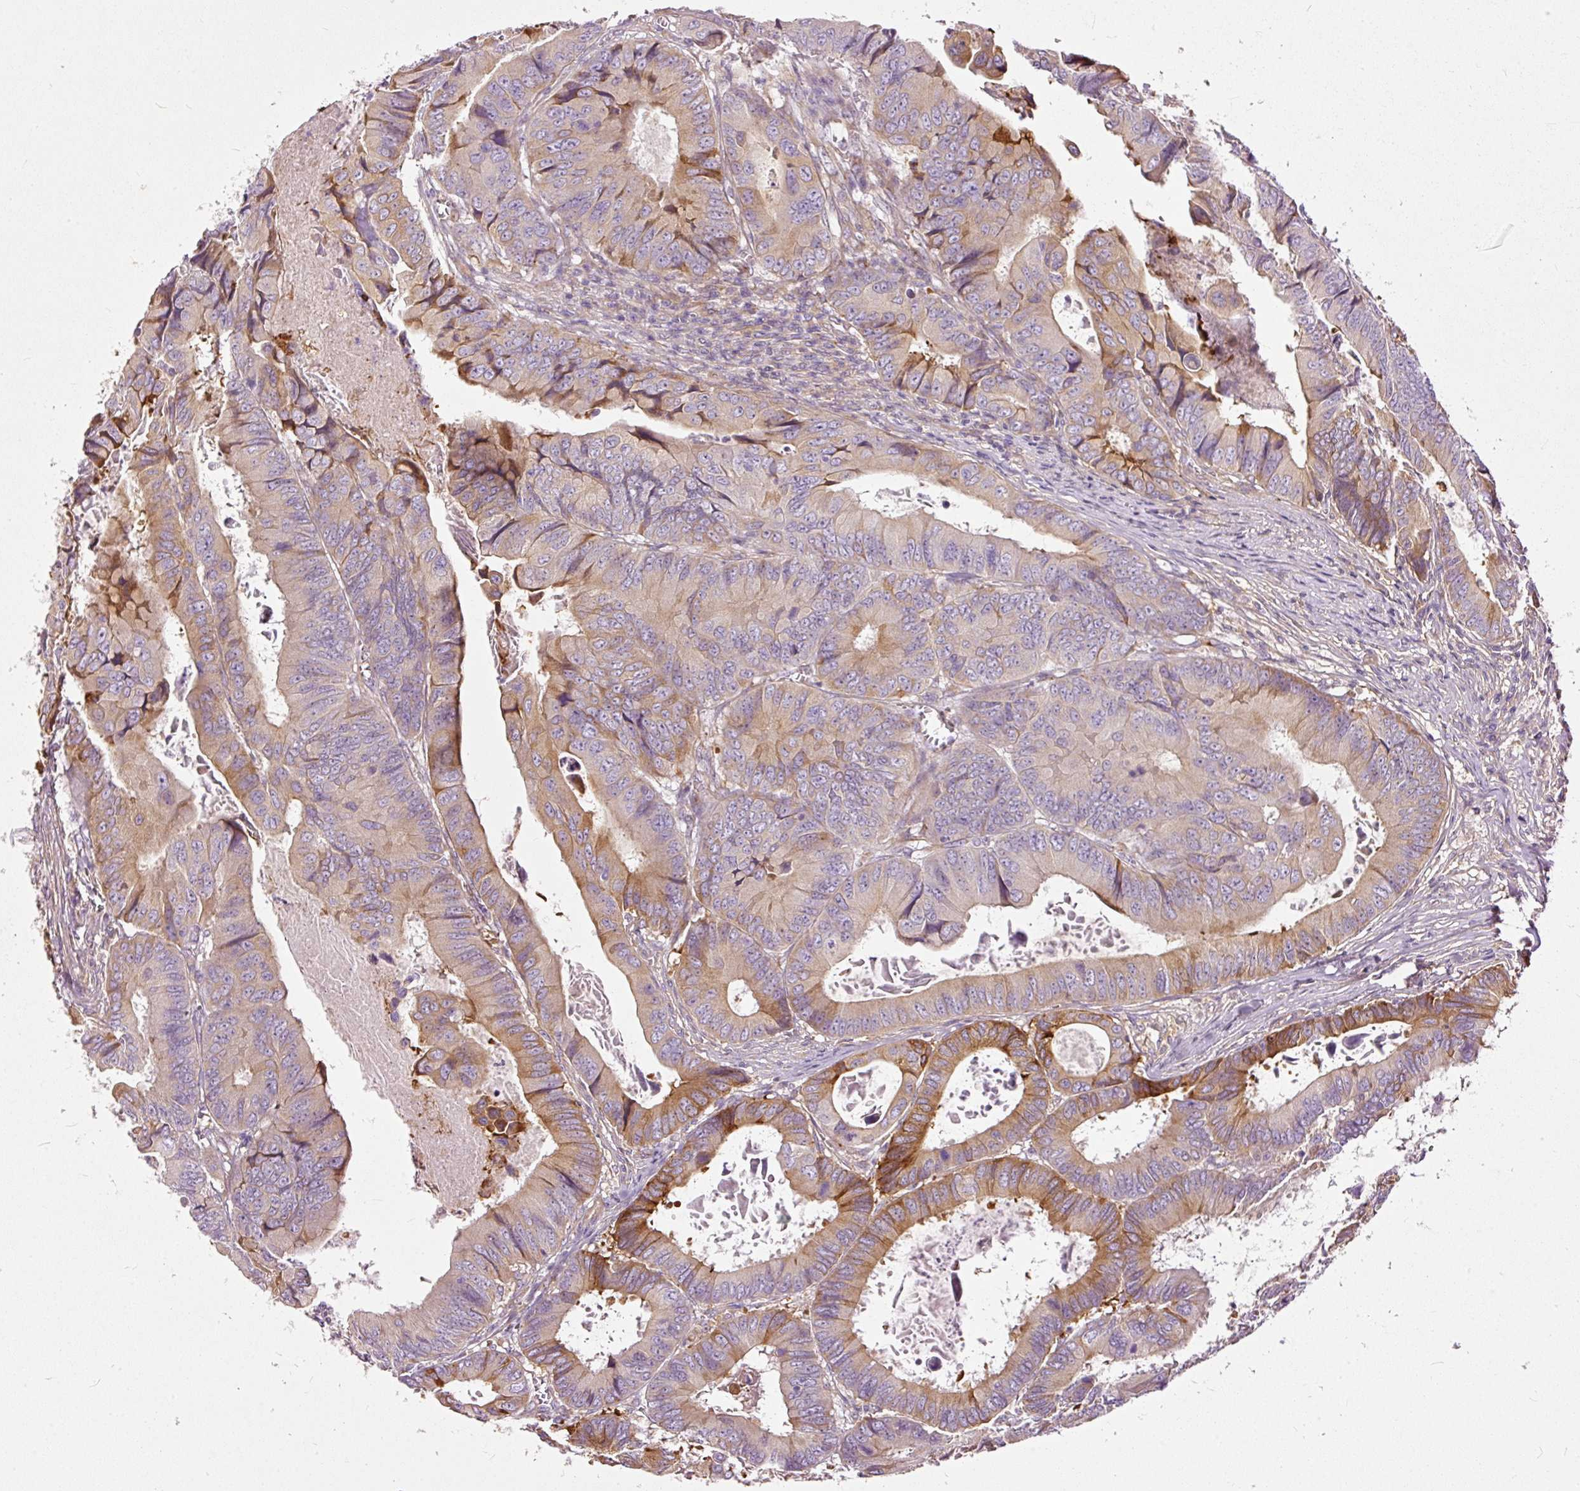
{"staining": {"intensity": "strong", "quantity": "<25%", "location": "cytoplasmic/membranous"}, "tissue": "colorectal cancer", "cell_type": "Tumor cells", "image_type": "cancer", "snomed": [{"axis": "morphology", "description": "Adenocarcinoma, NOS"}, {"axis": "topography", "description": "Colon"}], "caption": "The photomicrograph exhibits a brown stain indicating the presence of a protein in the cytoplasmic/membranous of tumor cells in colorectal adenocarcinoma.", "gene": "PAQR9", "patient": {"sex": "male", "age": 85}}